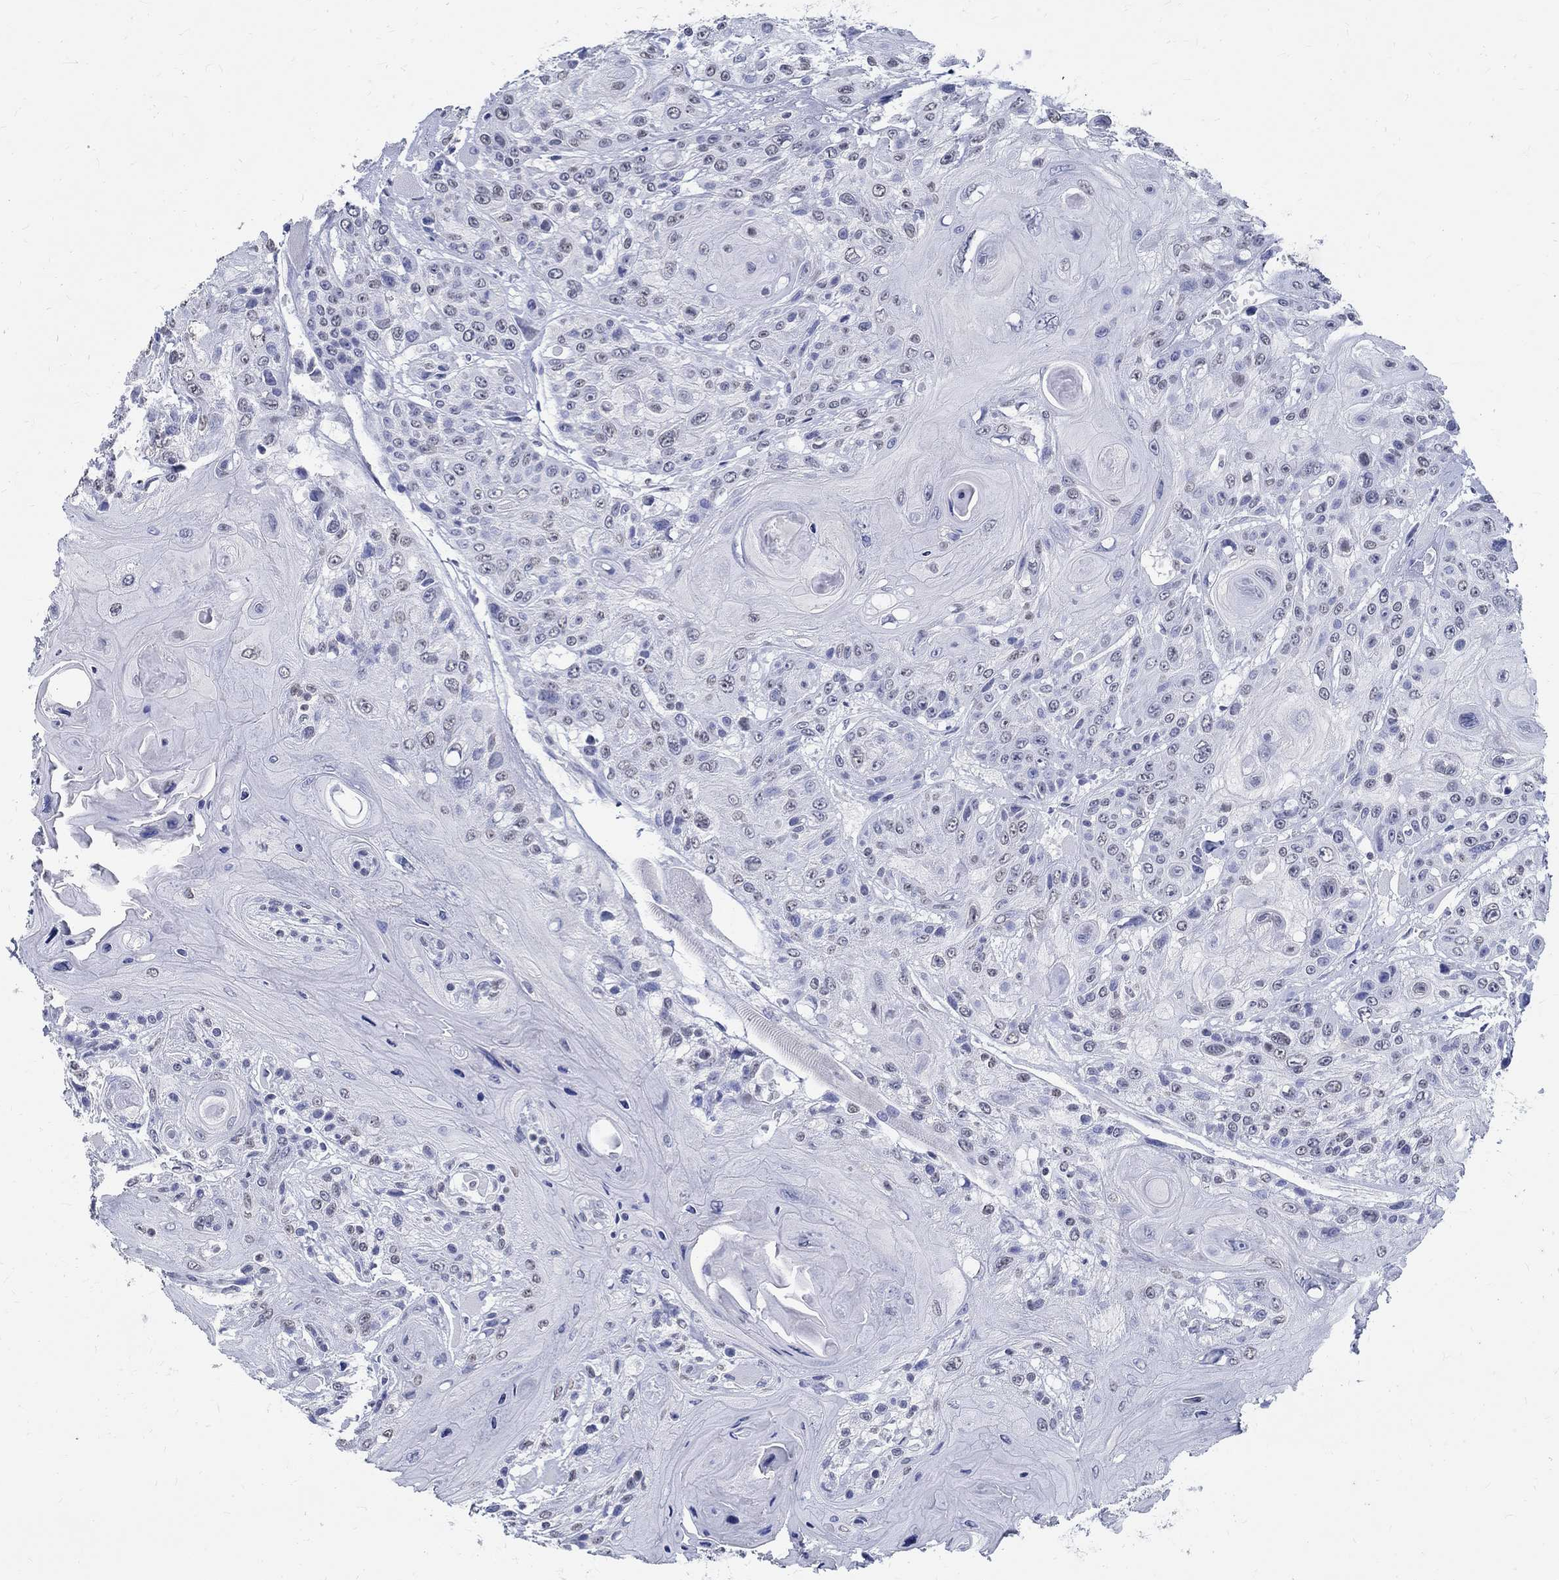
{"staining": {"intensity": "negative", "quantity": "none", "location": "none"}, "tissue": "head and neck cancer", "cell_type": "Tumor cells", "image_type": "cancer", "snomed": [{"axis": "morphology", "description": "Squamous cell carcinoma, NOS"}, {"axis": "topography", "description": "Head-Neck"}], "caption": "The photomicrograph shows no staining of tumor cells in head and neck cancer (squamous cell carcinoma).", "gene": "TSPAN16", "patient": {"sex": "female", "age": 59}}